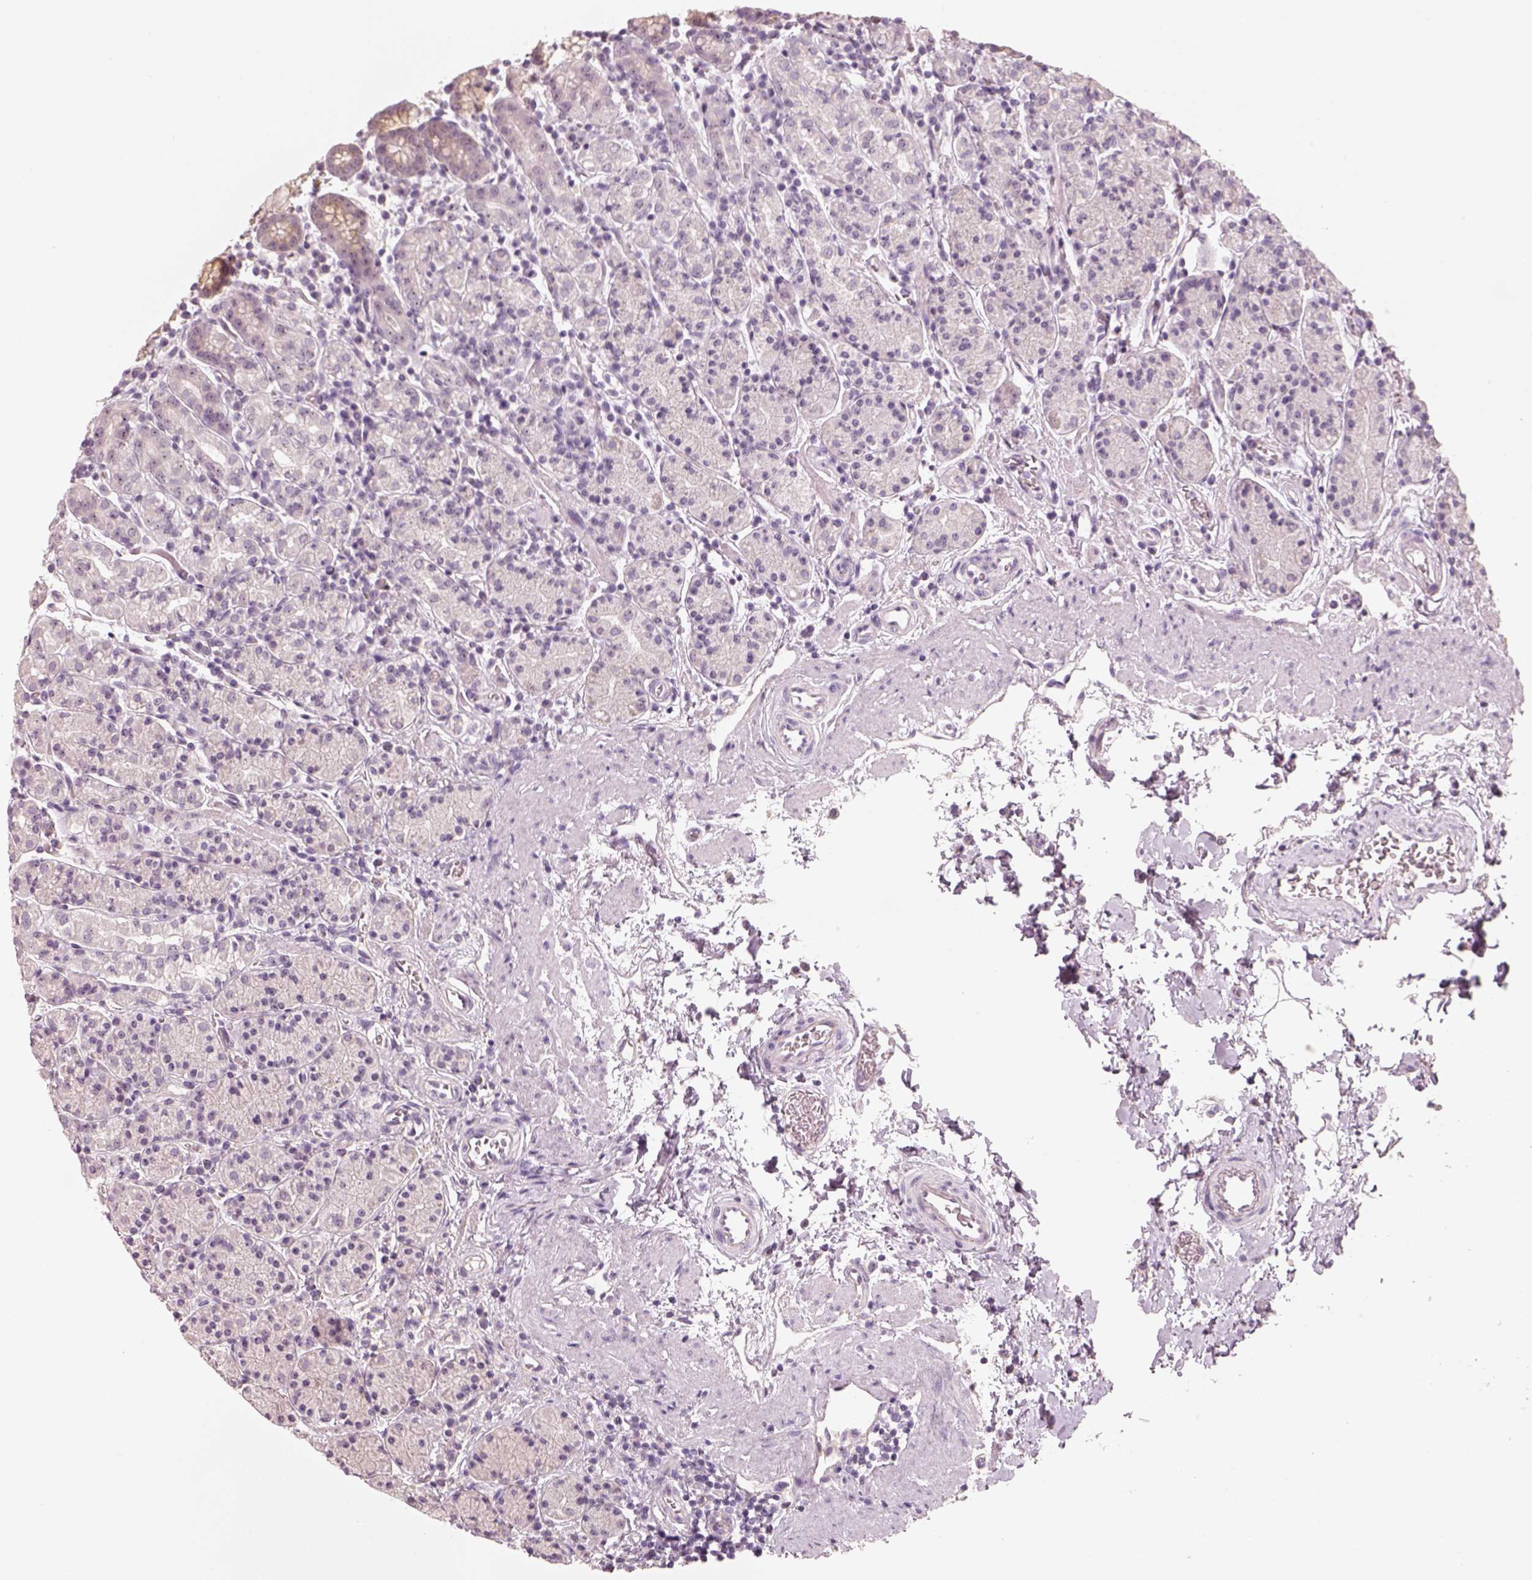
{"staining": {"intensity": "moderate", "quantity": "25%-75%", "location": "cytoplasmic/membranous"}, "tissue": "stomach", "cell_type": "Glandular cells", "image_type": "normal", "snomed": [{"axis": "morphology", "description": "Normal tissue, NOS"}, {"axis": "topography", "description": "Stomach, upper"}, {"axis": "topography", "description": "Stomach"}], "caption": "Protein analysis of unremarkable stomach exhibits moderate cytoplasmic/membranous positivity in about 25%-75% of glandular cells.", "gene": "CDS1", "patient": {"sex": "male", "age": 62}}